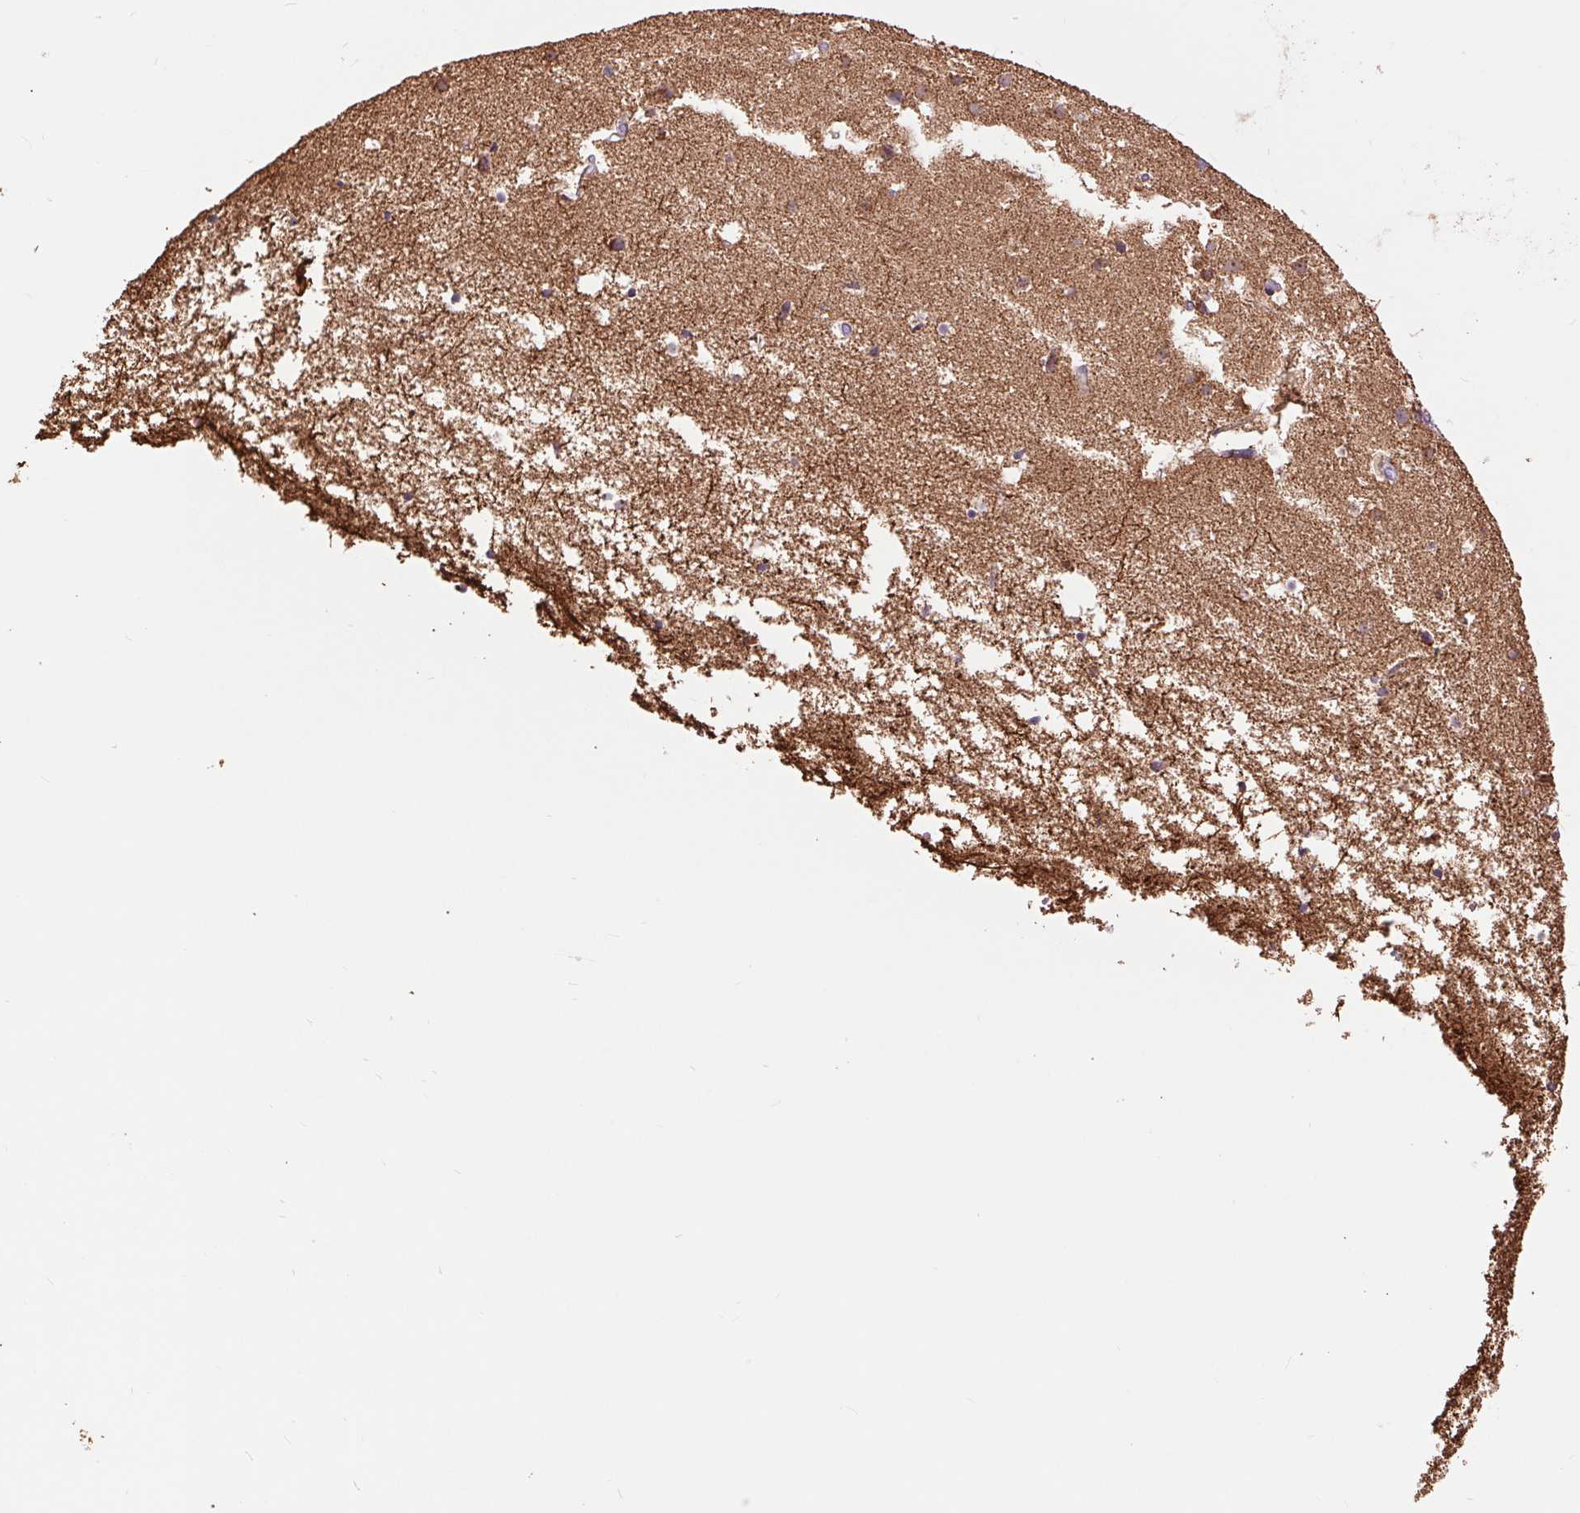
{"staining": {"intensity": "negative", "quantity": "none", "location": "none"}, "tissue": "cerebral cortex", "cell_type": "Endothelial cells", "image_type": "normal", "snomed": [{"axis": "morphology", "description": "Normal tissue, NOS"}, {"axis": "topography", "description": "Cerebral cortex"}], "caption": "Photomicrograph shows no significant protein staining in endothelial cells of unremarkable cerebral cortex.", "gene": "ATP5PB", "patient": {"sex": "female", "age": 52}}